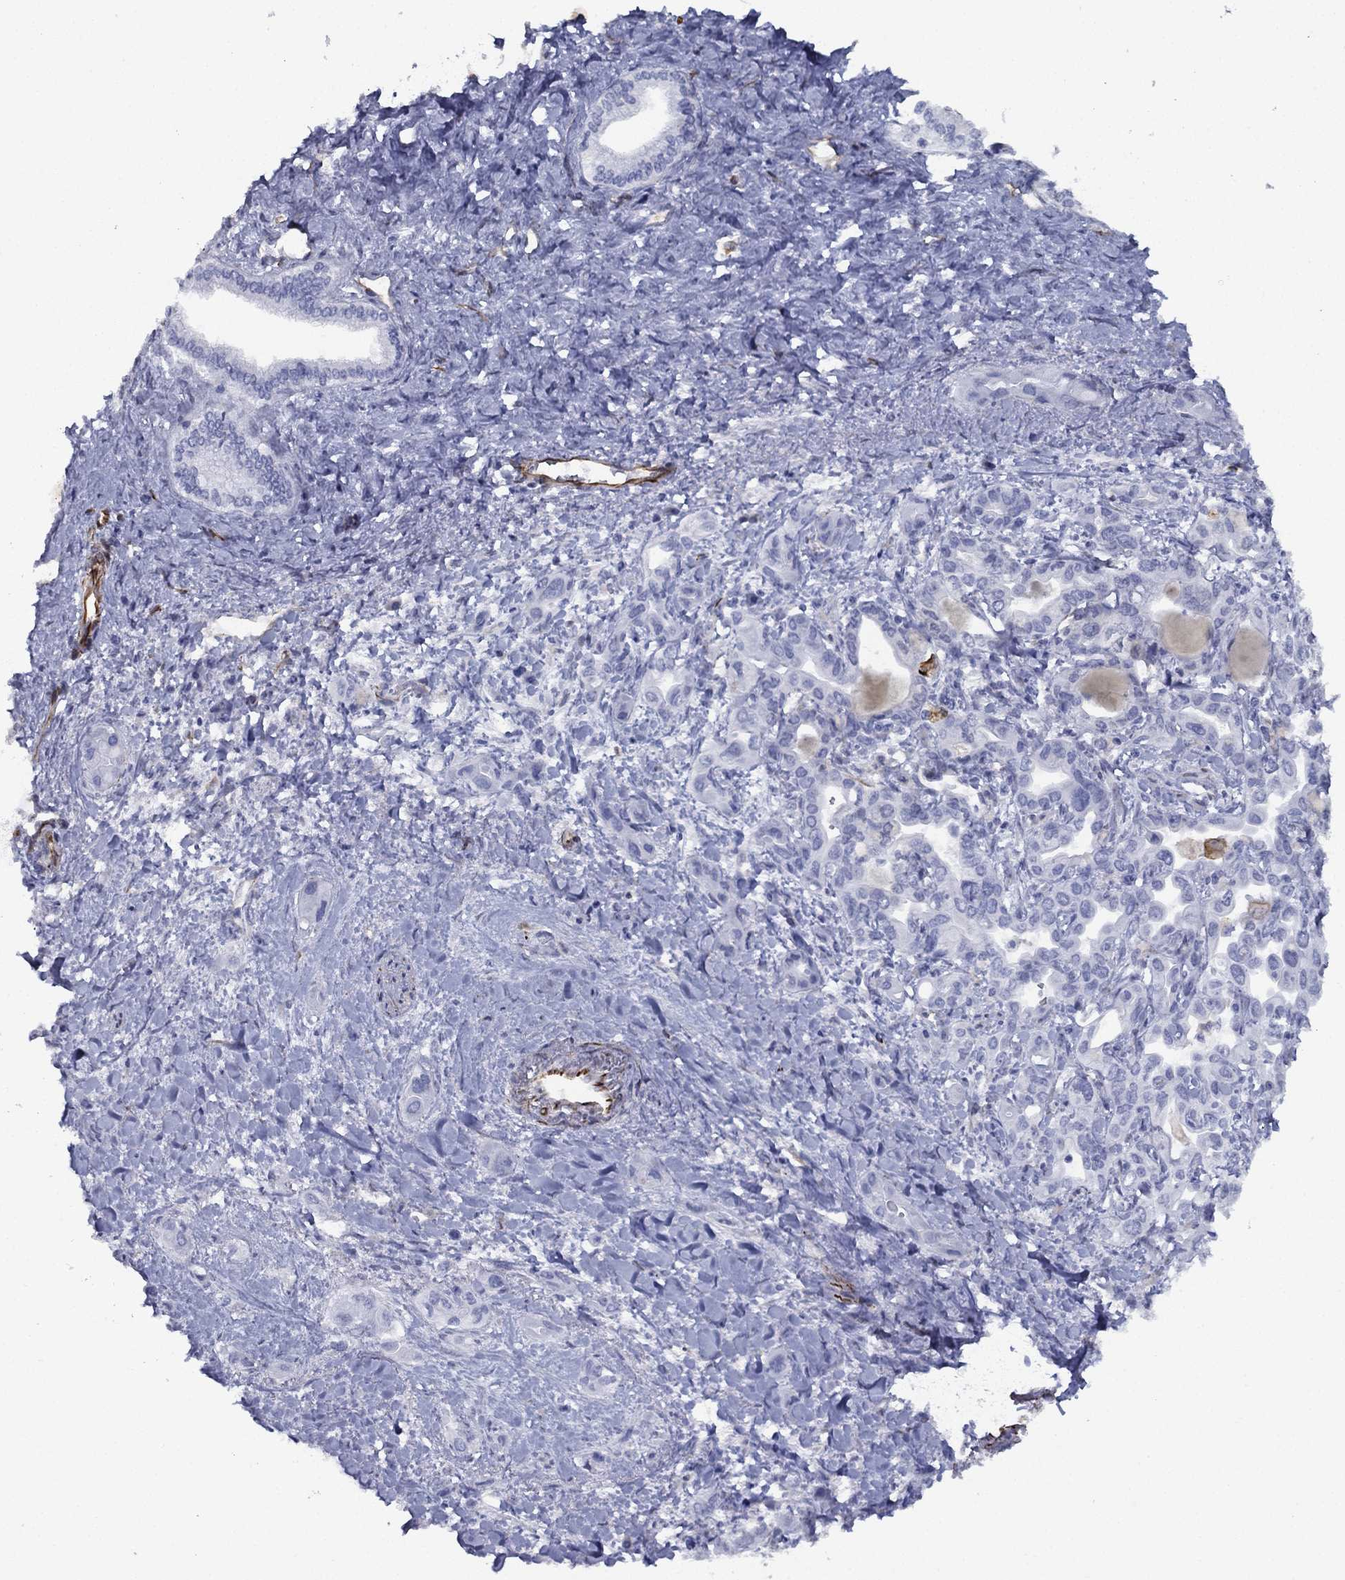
{"staining": {"intensity": "negative", "quantity": "none", "location": "none"}, "tissue": "liver cancer", "cell_type": "Tumor cells", "image_type": "cancer", "snomed": [{"axis": "morphology", "description": "Cholangiocarcinoma"}, {"axis": "topography", "description": "Liver"}], "caption": "Tumor cells show no significant protein positivity in liver cholangiocarcinoma. (IHC, brightfield microscopy, high magnification).", "gene": "MAS1", "patient": {"sex": "female", "age": 64}}